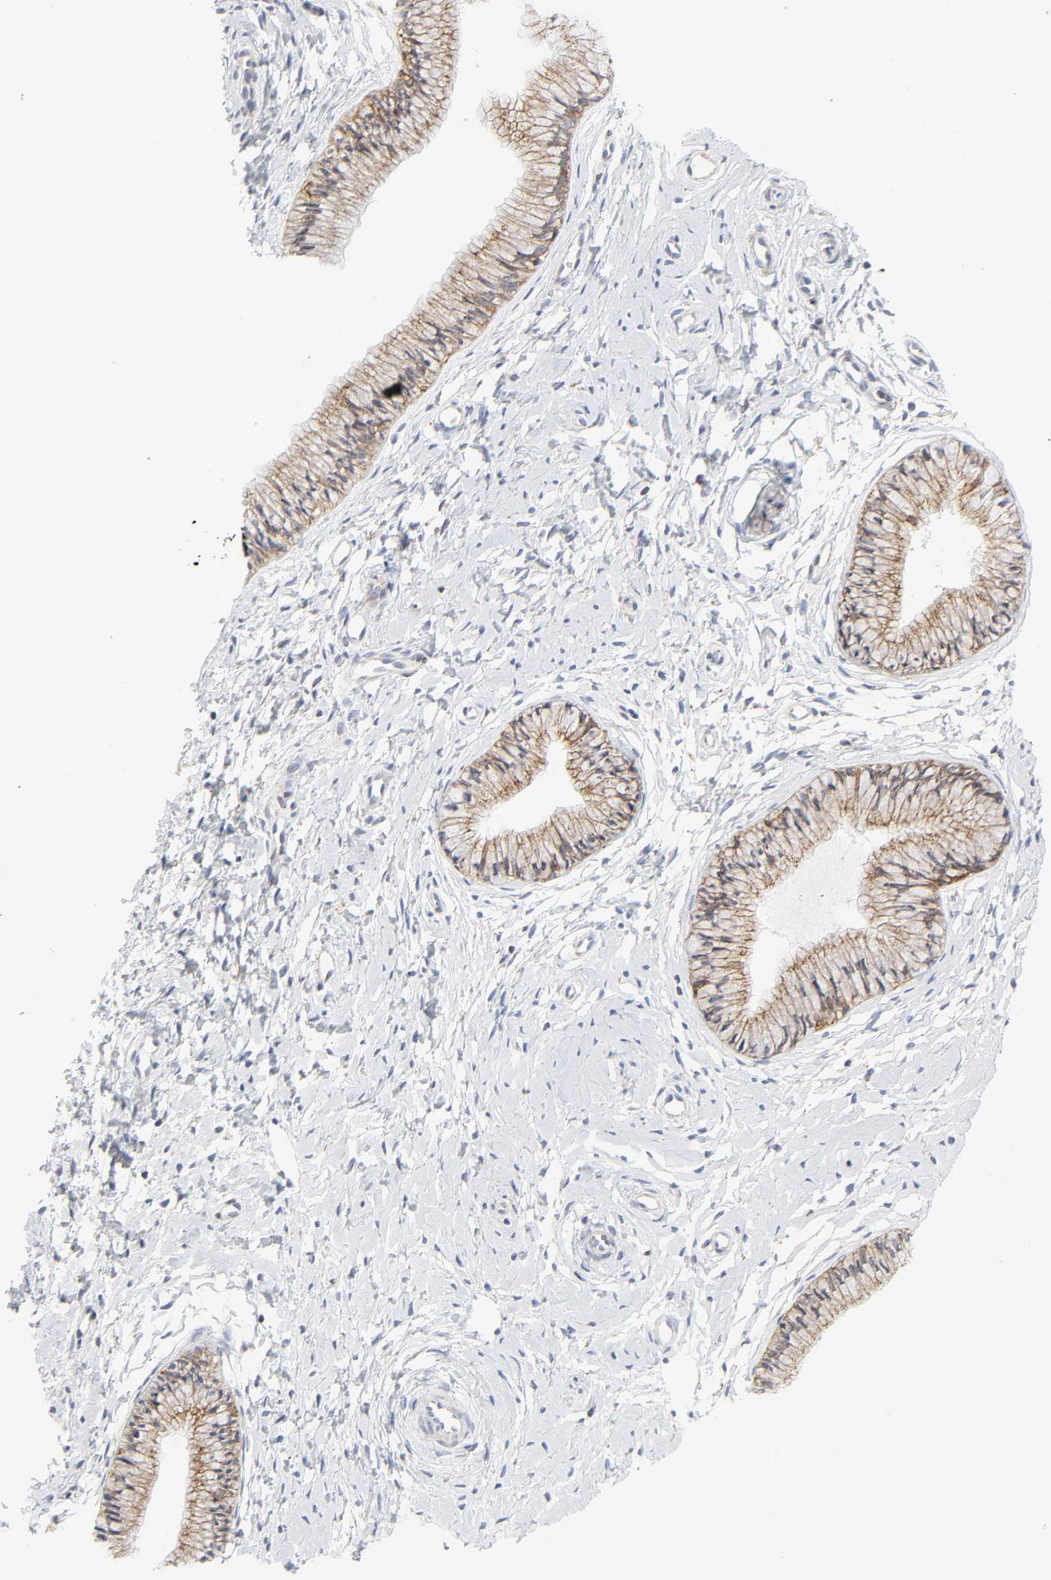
{"staining": {"intensity": "moderate", "quantity": ">75%", "location": "cytoplasmic/membranous"}, "tissue": "cervix", "cell_type": "Glandular cells", "image_type": "normal", "snomed": [{"axis": "morphology", "description": "Normal tissue, NOS"}, {"axis": "topography", "description": "Cervix"}], "caption": "The photomicrograph shows staining of unremarkable cervix, revealing moderate cytoplasmic/membranous protein positivity (brown color) within glandular cells.", "gene": "LRP6", "patient": {"sex": "female", "age": 46}}